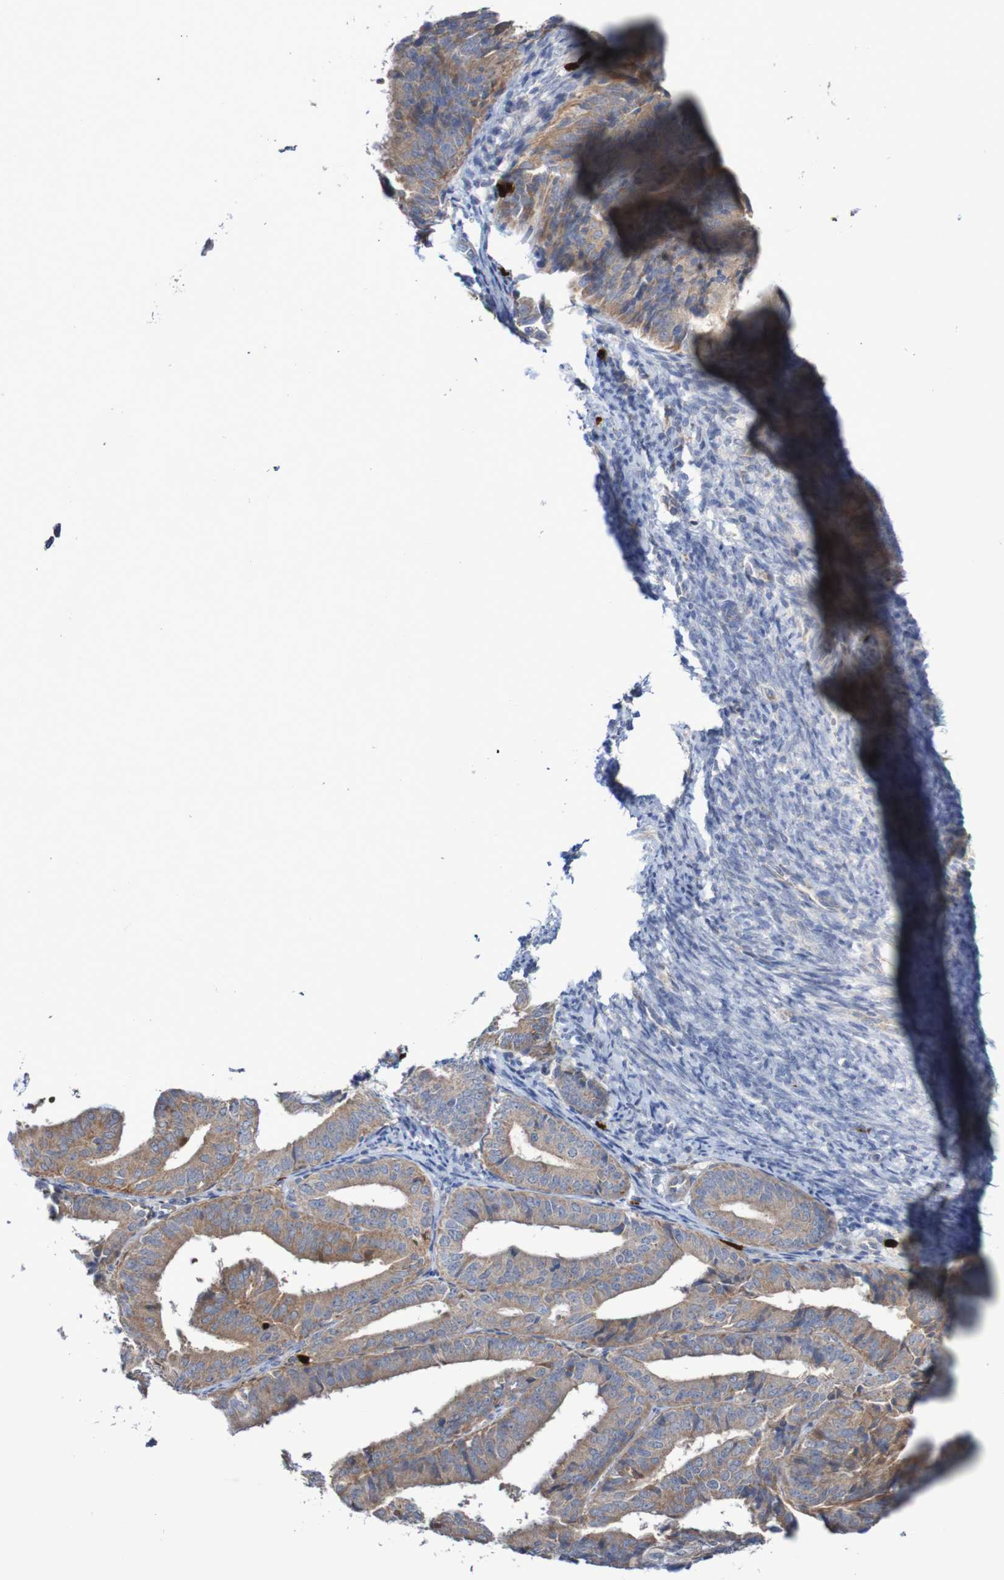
{"staining": {"intensity": "weak", "quantity": ">75%", "location": "cytoplasmic/membranous"}, "tissue": "endometrial cancer", "cell_type": "Tumor cells", "image_type": "cancer", "snomed": [{"axis": "morphology", "description": "Adenocarcinoma, NOS"}, {"axis": "topography", "description": "Endometrium"}], "caption": "Immunohistochemical staining of adenocarcinoma (endometrial) exhibits low levels of weak cytoplasmic/membranous protein staining in about >75% of tumor cells.", "gene": "PARP4", "patient": {"sex": "female", "age": 63}}